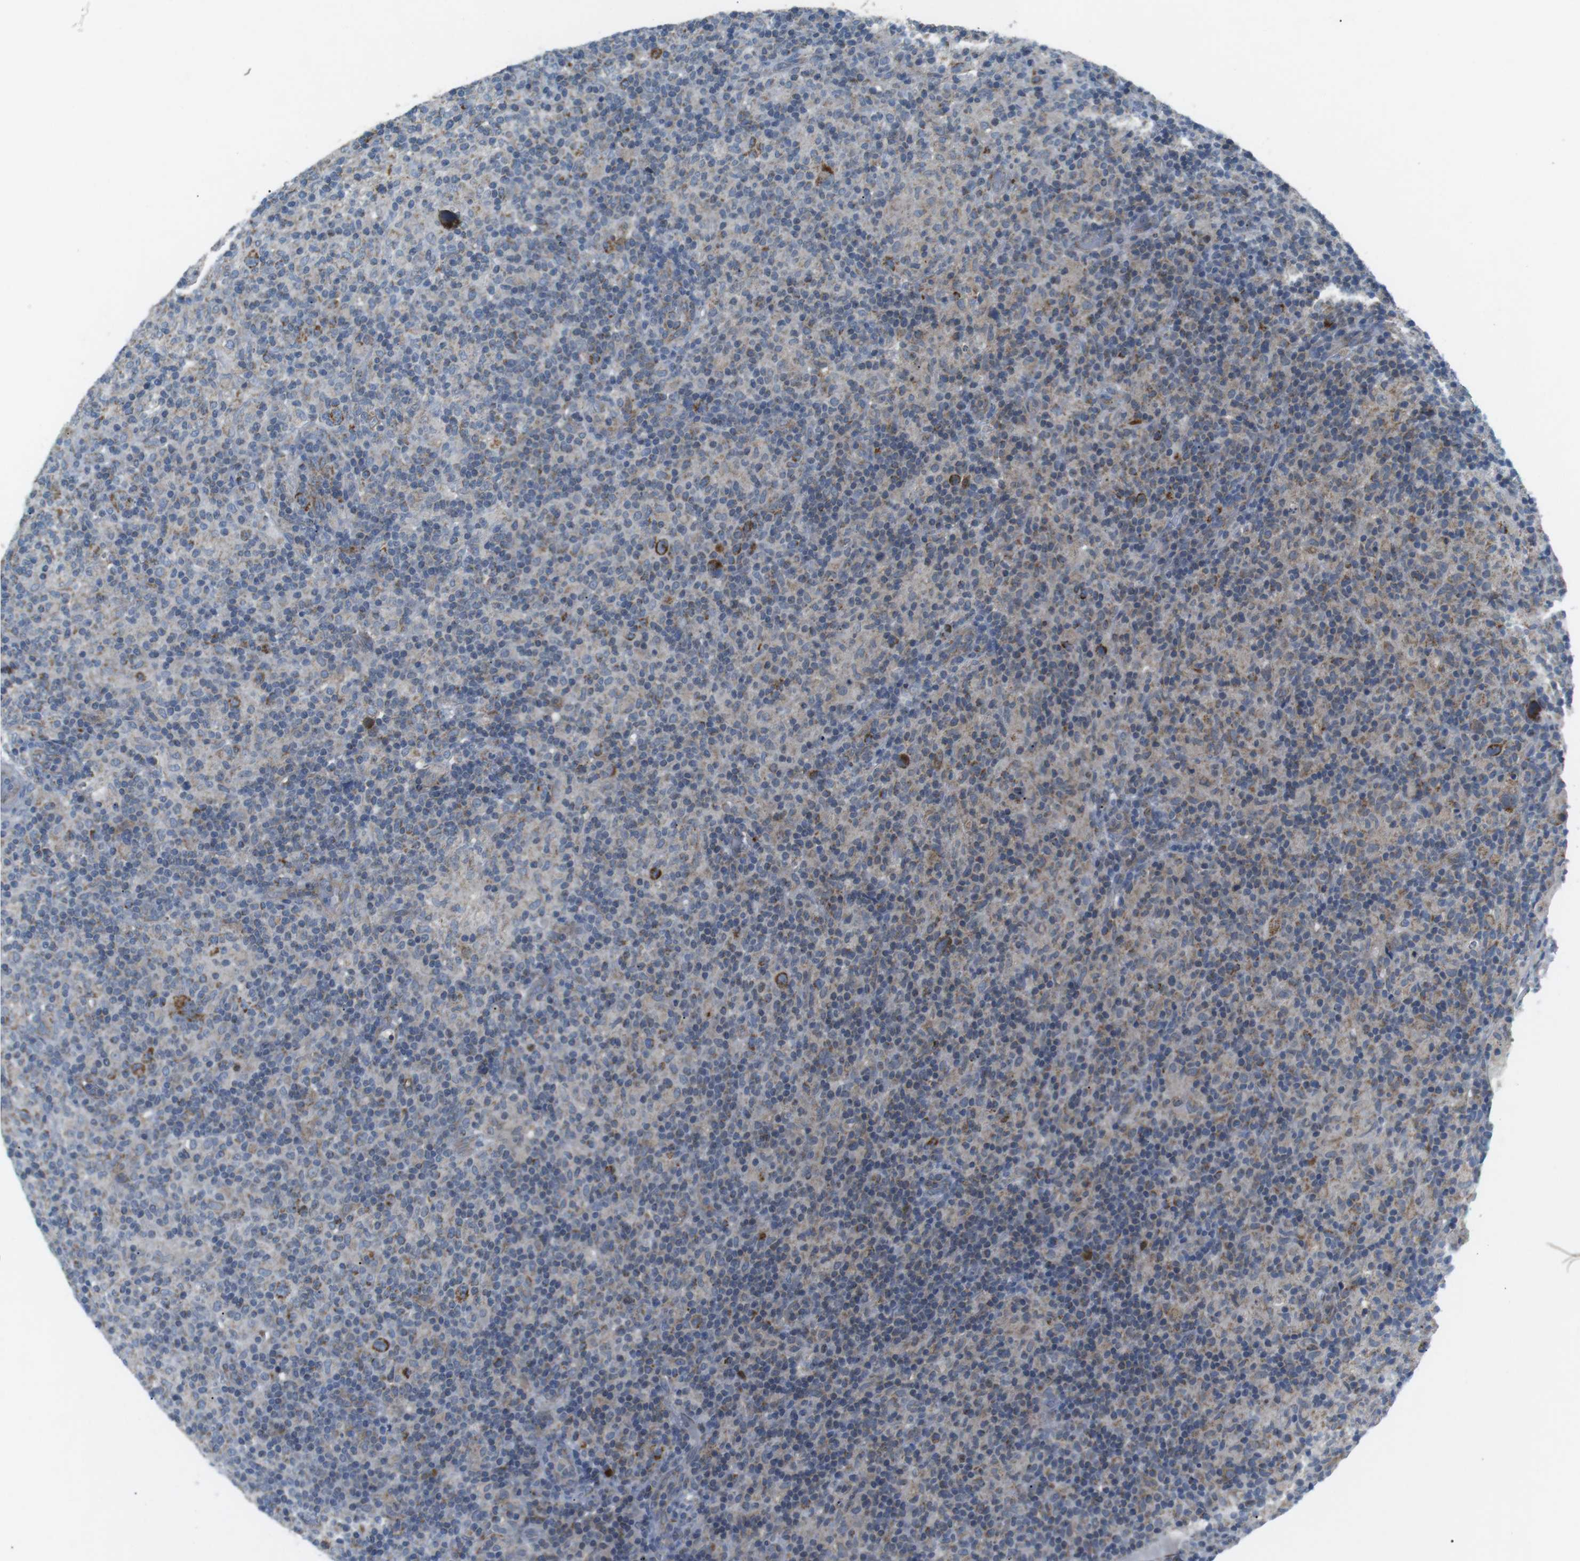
{"staining": {"intensity": "strong", "quantity": ">75%", "location": "cytoplasmic/membranous"}, "tissue": "lymphoma", "cell_type": "Tumor cells", "image_type": "cancer", "snomed": [{"axis": "morphology", "description": "Hodgkin's disease, NOS"}, {"axis": "topography", "description": "Lymph node"}], "caption": "Strong cytoplasmic/membranous protein expression is appreciated in about >75% of tumor cells in Hodgkin's disease. The staining is performed using DAB (3,3'-diaminobenzidine) brown chromogen to label protein expression. The nuclei are counter-stained blue using hematoxylin.", "gene": "BACE1", "patient": {"sex": "male", "age": 70}}